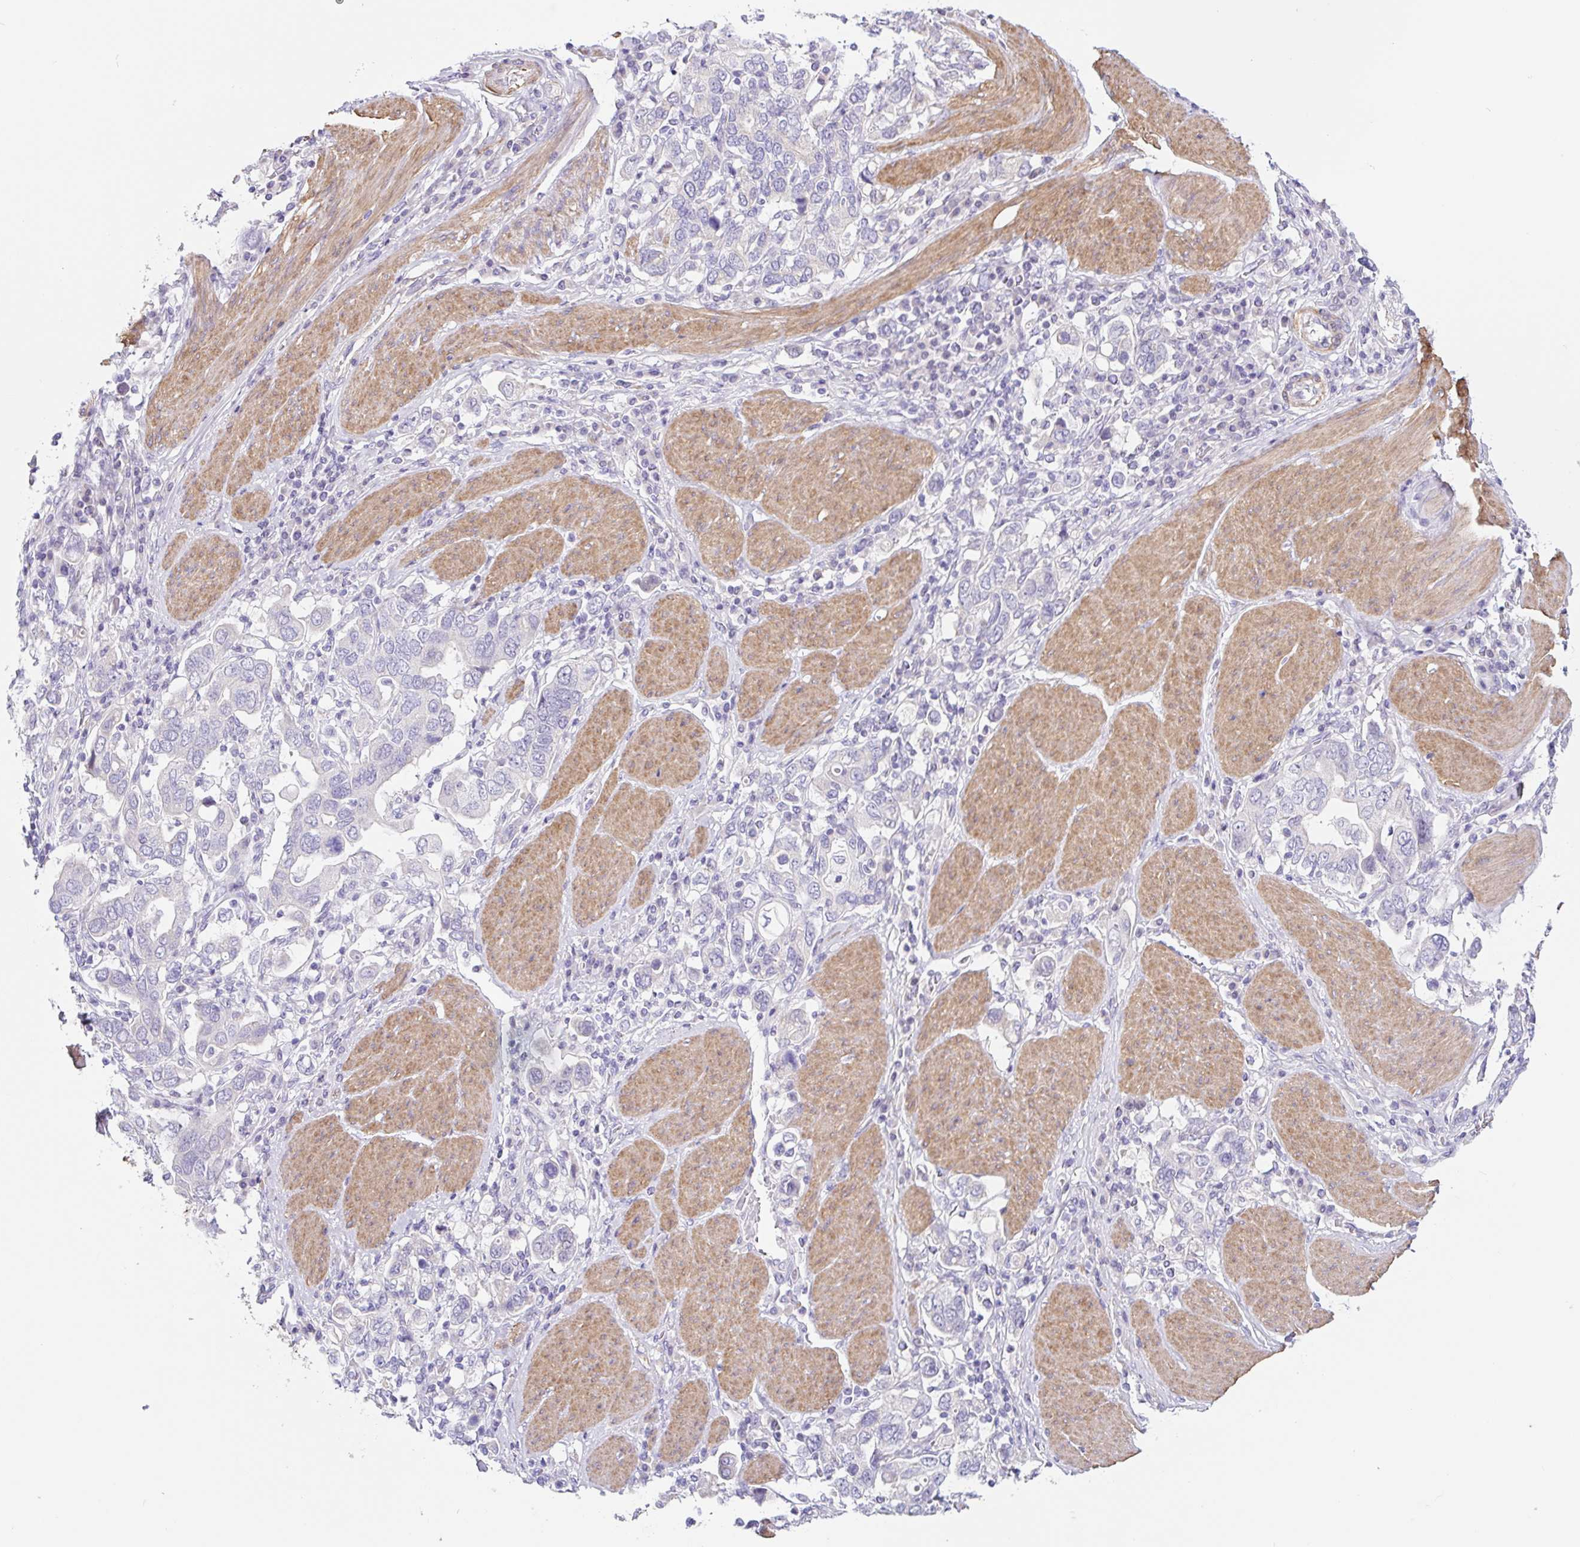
{"staining": {"intensity": "negative", "quantity": "none", "location": "none"}, "tissue": "stomach cancer", "cell_type": "Tumor cells", "image_type": "cancer", "snomed": [{"axis": "morphology", "description": "Adenocarcinoma, NOS"}, {"axis": "topography", "description": "Stomach, upper"}], "caption": "Histopathology image shows no significant protein expression in tumor cells of stomach cancer.", "gene": "DCAF17", "patient": {"sex": "male", "age": 62}}